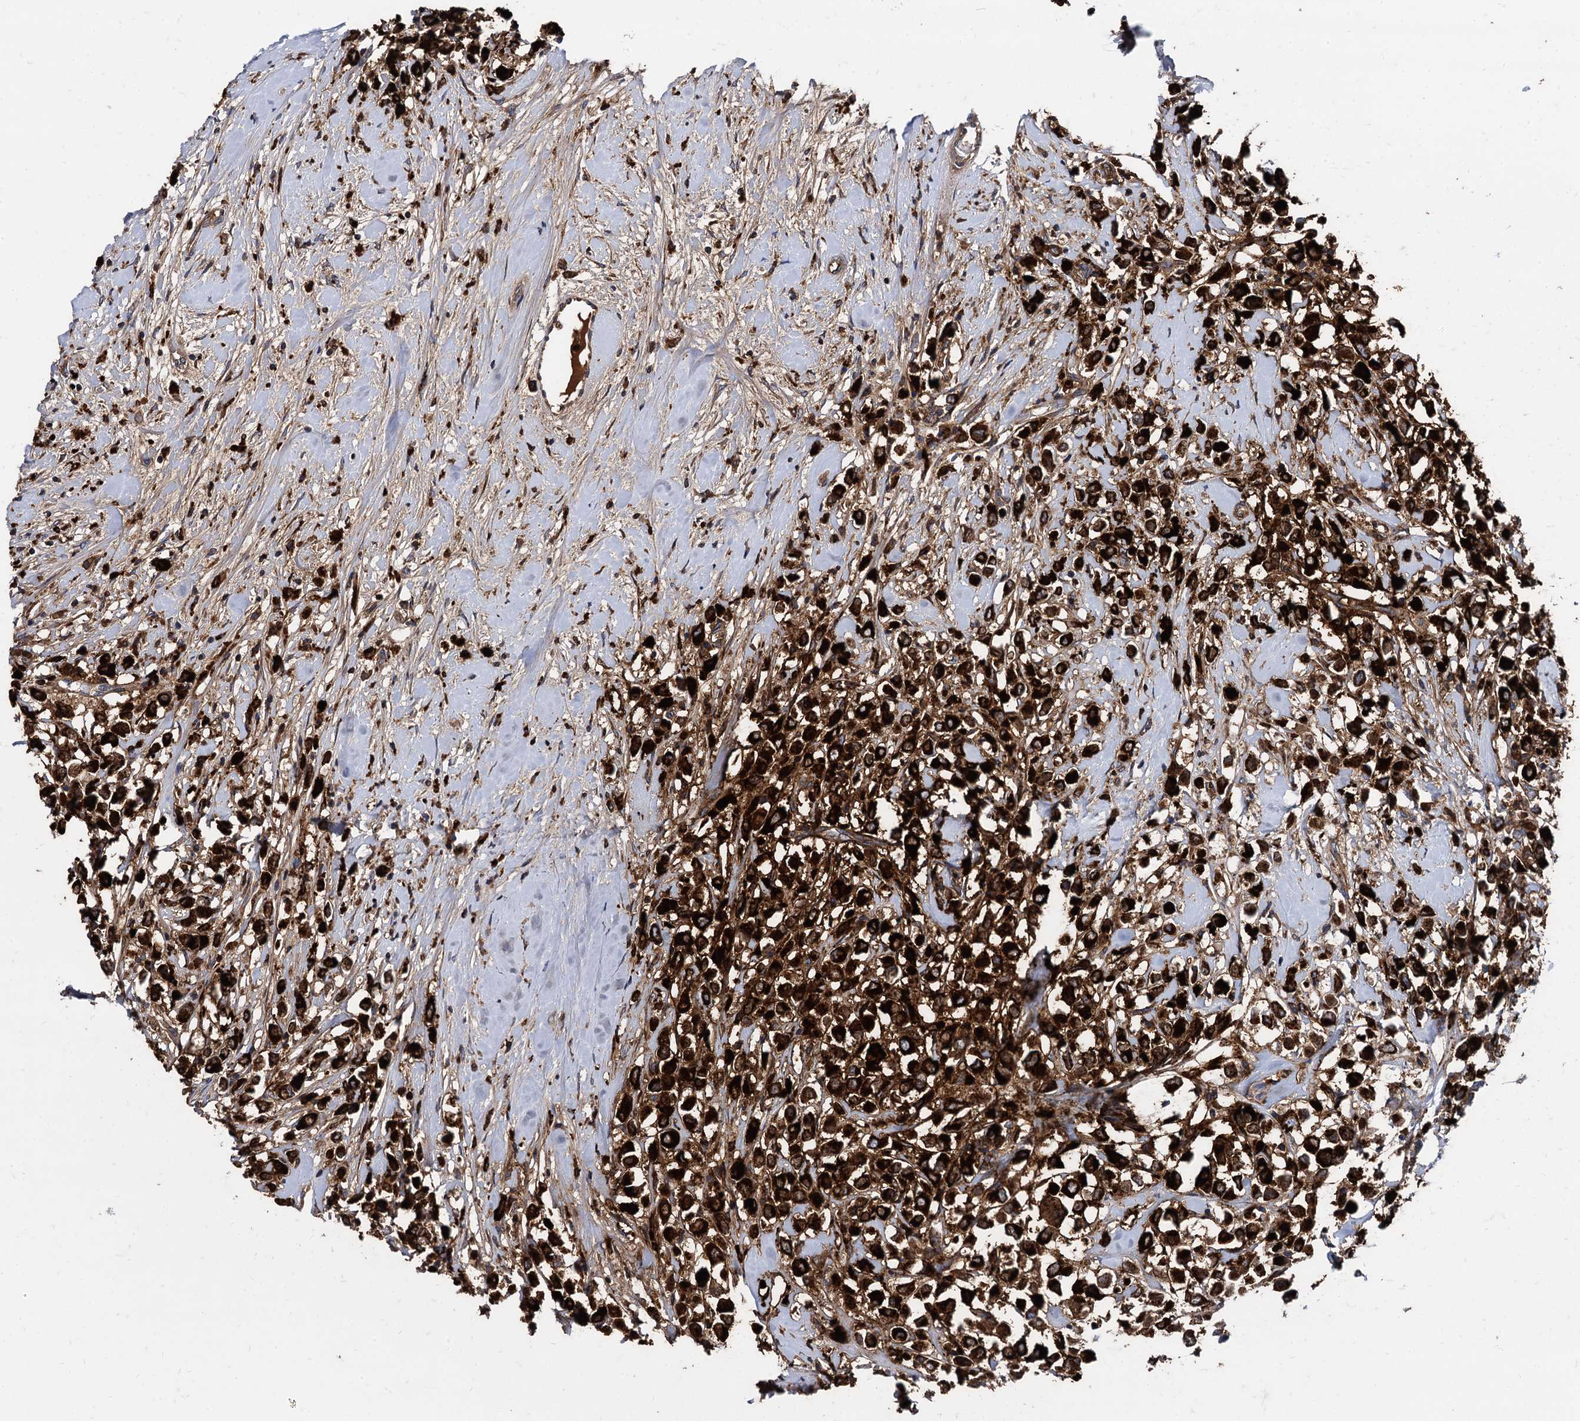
{"staining": {"intensity": "strong", "quantity": ">75%", "location": "cytoplasmic/membranous"}, "tissue": "breast cancer", "cell_type": "Tumor cells", "image_type": "cancer", "snomed": [{"axis": "morphology", "description": "Duct carcinoma"}, {"axis": "topography", "description": "Breast"}], "caption": "IHC staining of infiltrating ductal carcinoma (breast), which shows high levels of strong cytoplasmic/membranous expression in about >75% of tumor cells indicating strong cytoplasmic/membranous protein expression. The staining was performed using DAB (3,3'-diaminobenzidine) (brown) for protein detection and nuclei were counterstained in hematoxylin (blue).", "gene": "APOD", "patient": {"sex": "female", "age": 87}}